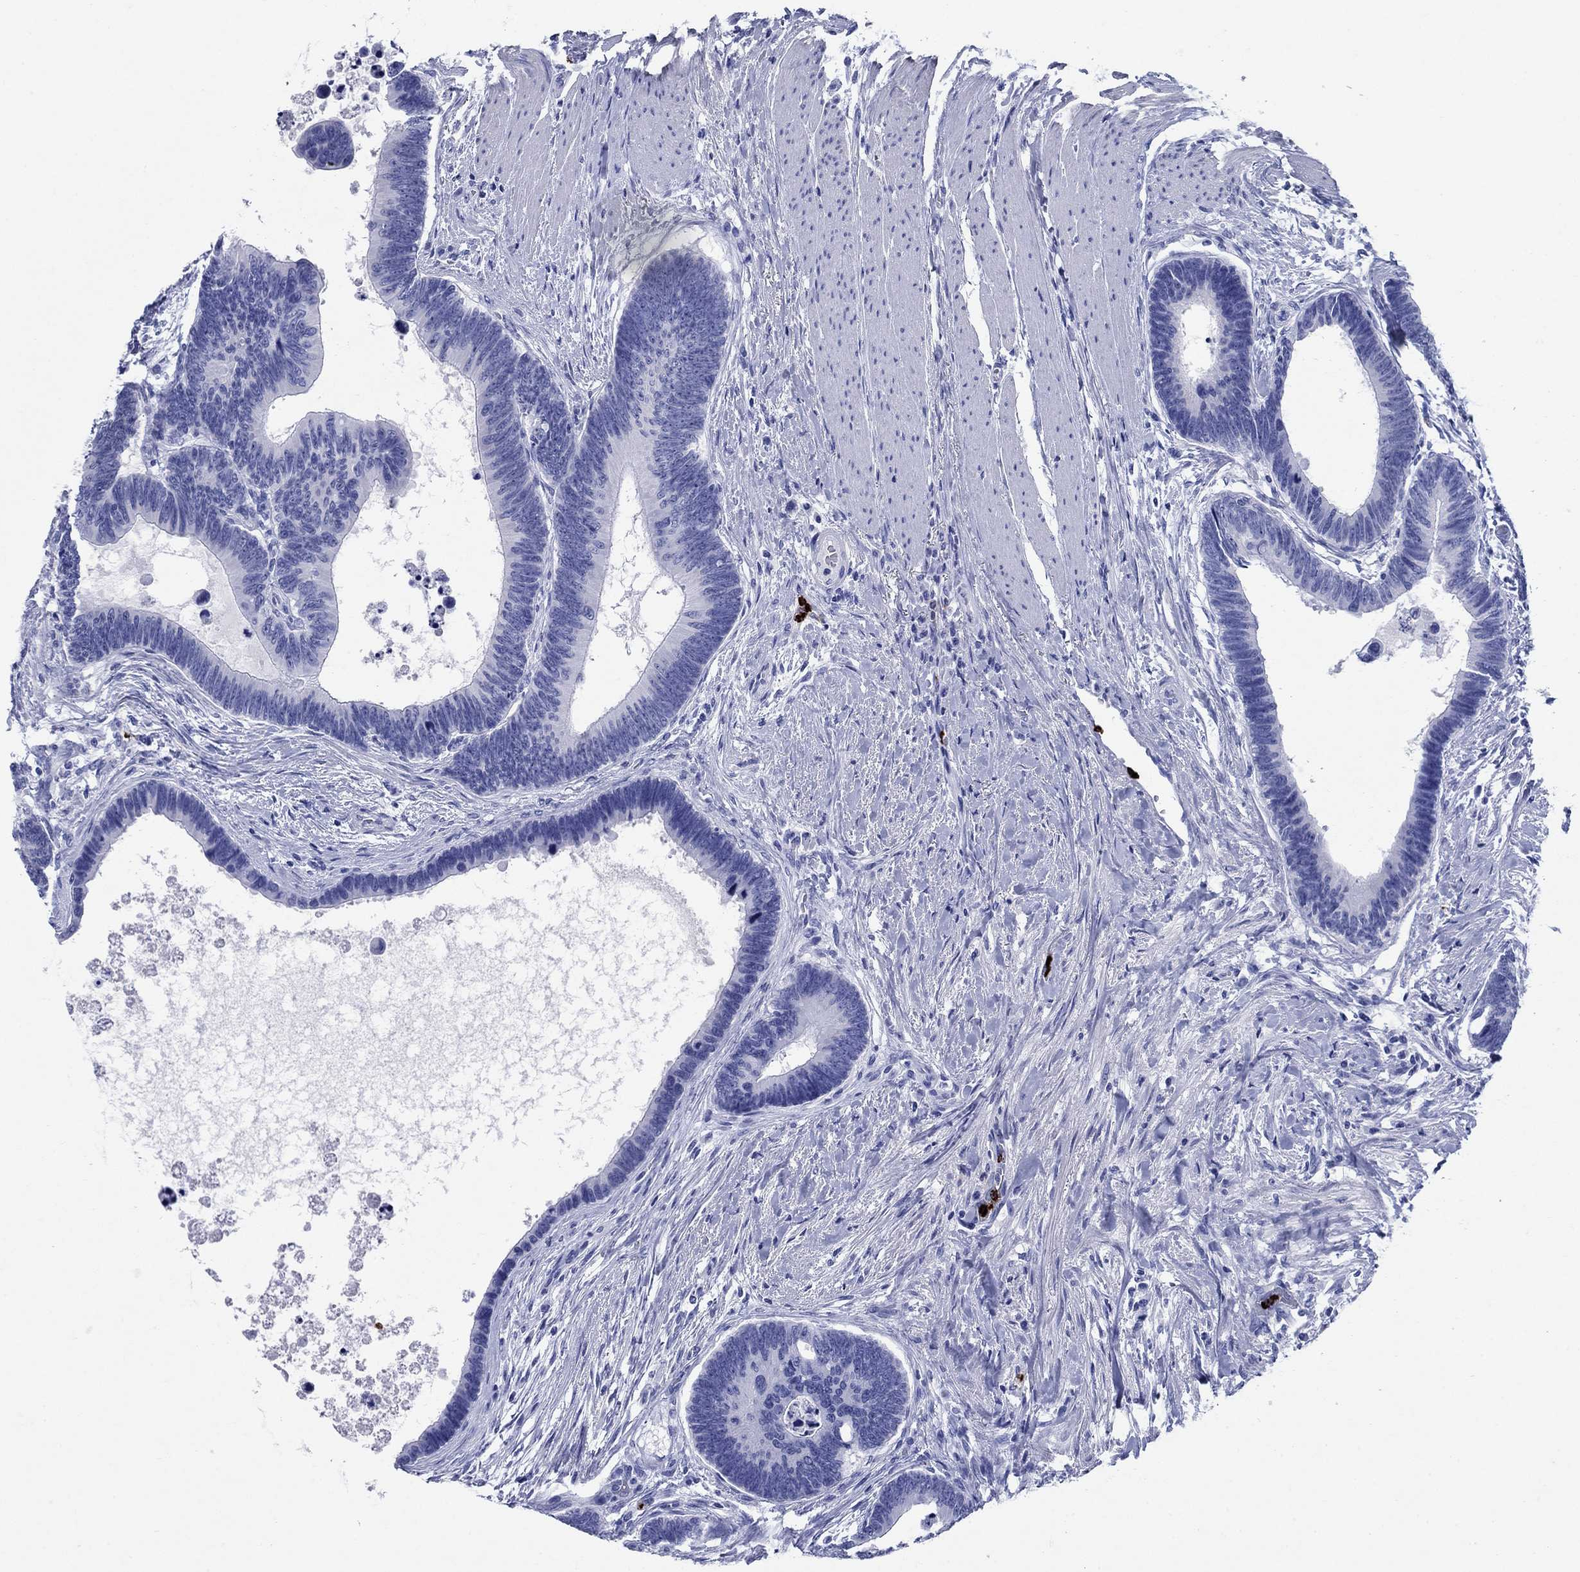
{"staining": {"intensity": "negative", "quantity": "none", "location": "none"}, "tissue": "colorectal cancer", "cell_type": "Tumor cells", "image_type": "cancer", "snomed": [{"axis": "morphology", "description": "Adenocarcinoma, NOS"}, {"axis": "topography", "description": "Colon"}], "caption": "This is an immunohistochemistry photomicrograph of human colorectal cancer. There is no expression in tumor cells.", "gene": "AZU1", "patient": {"sex": "female", "age": 77}}